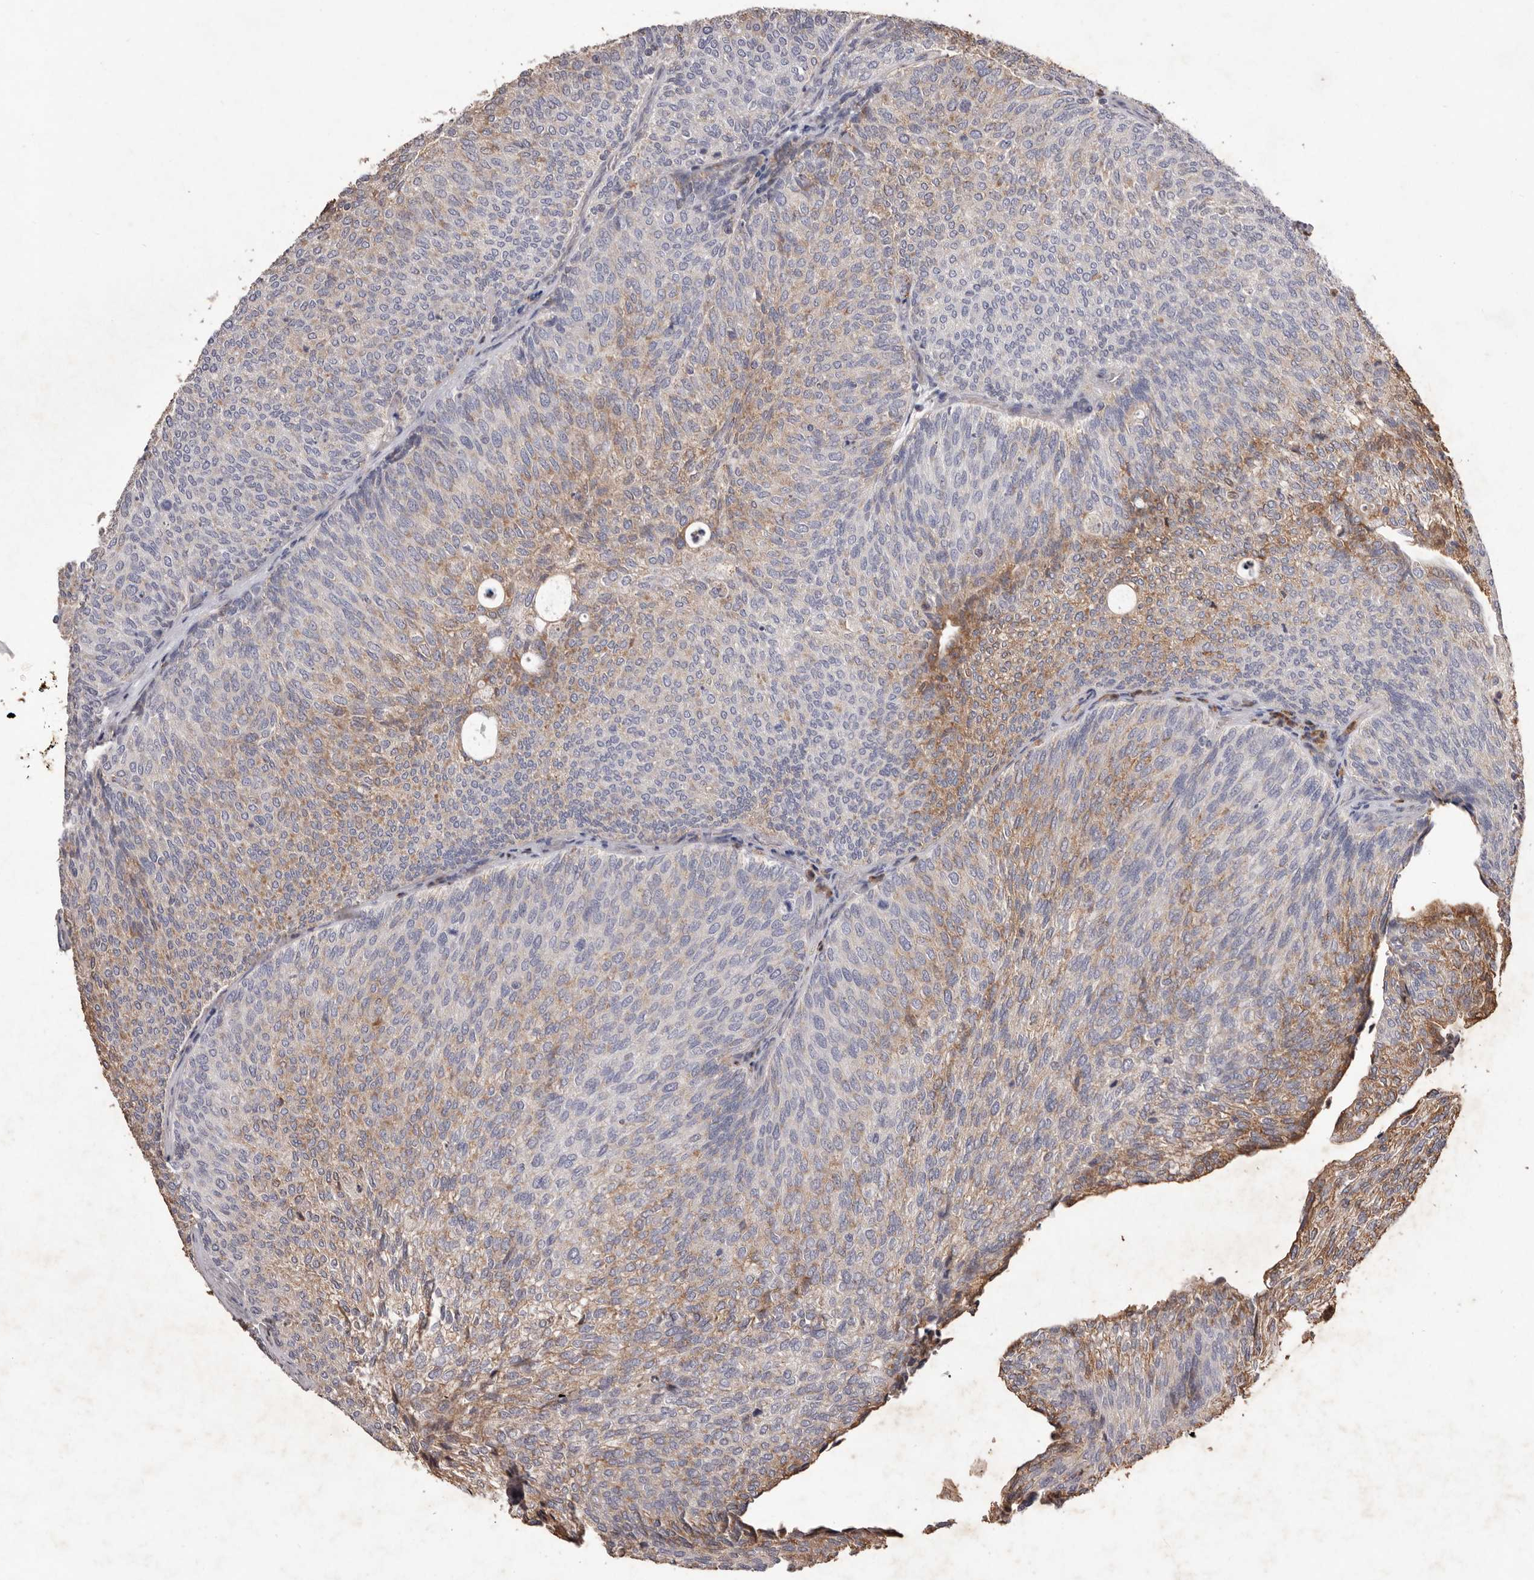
{"staining": {"intensity": "moderate", "quantity": "25%-75%", "location": "cytoplasmic/membranous"}, "tissue": "urothelial cancer", "cell_type": "Tumor cells", "image_type": "cancer", "snomed": [{"axis": "morphology", "description": "Urothelial carcinoma, Low grade"}, {"axis": "topography", "description": "Urinary bladder"}], "caption": "A brown stain highlights moderate cytoplasmic/membranous staining of a protein in human urothelial cancer tumor cells.", "gene": "CXCL14", "patient": {"sex": "female", "age": 79}}